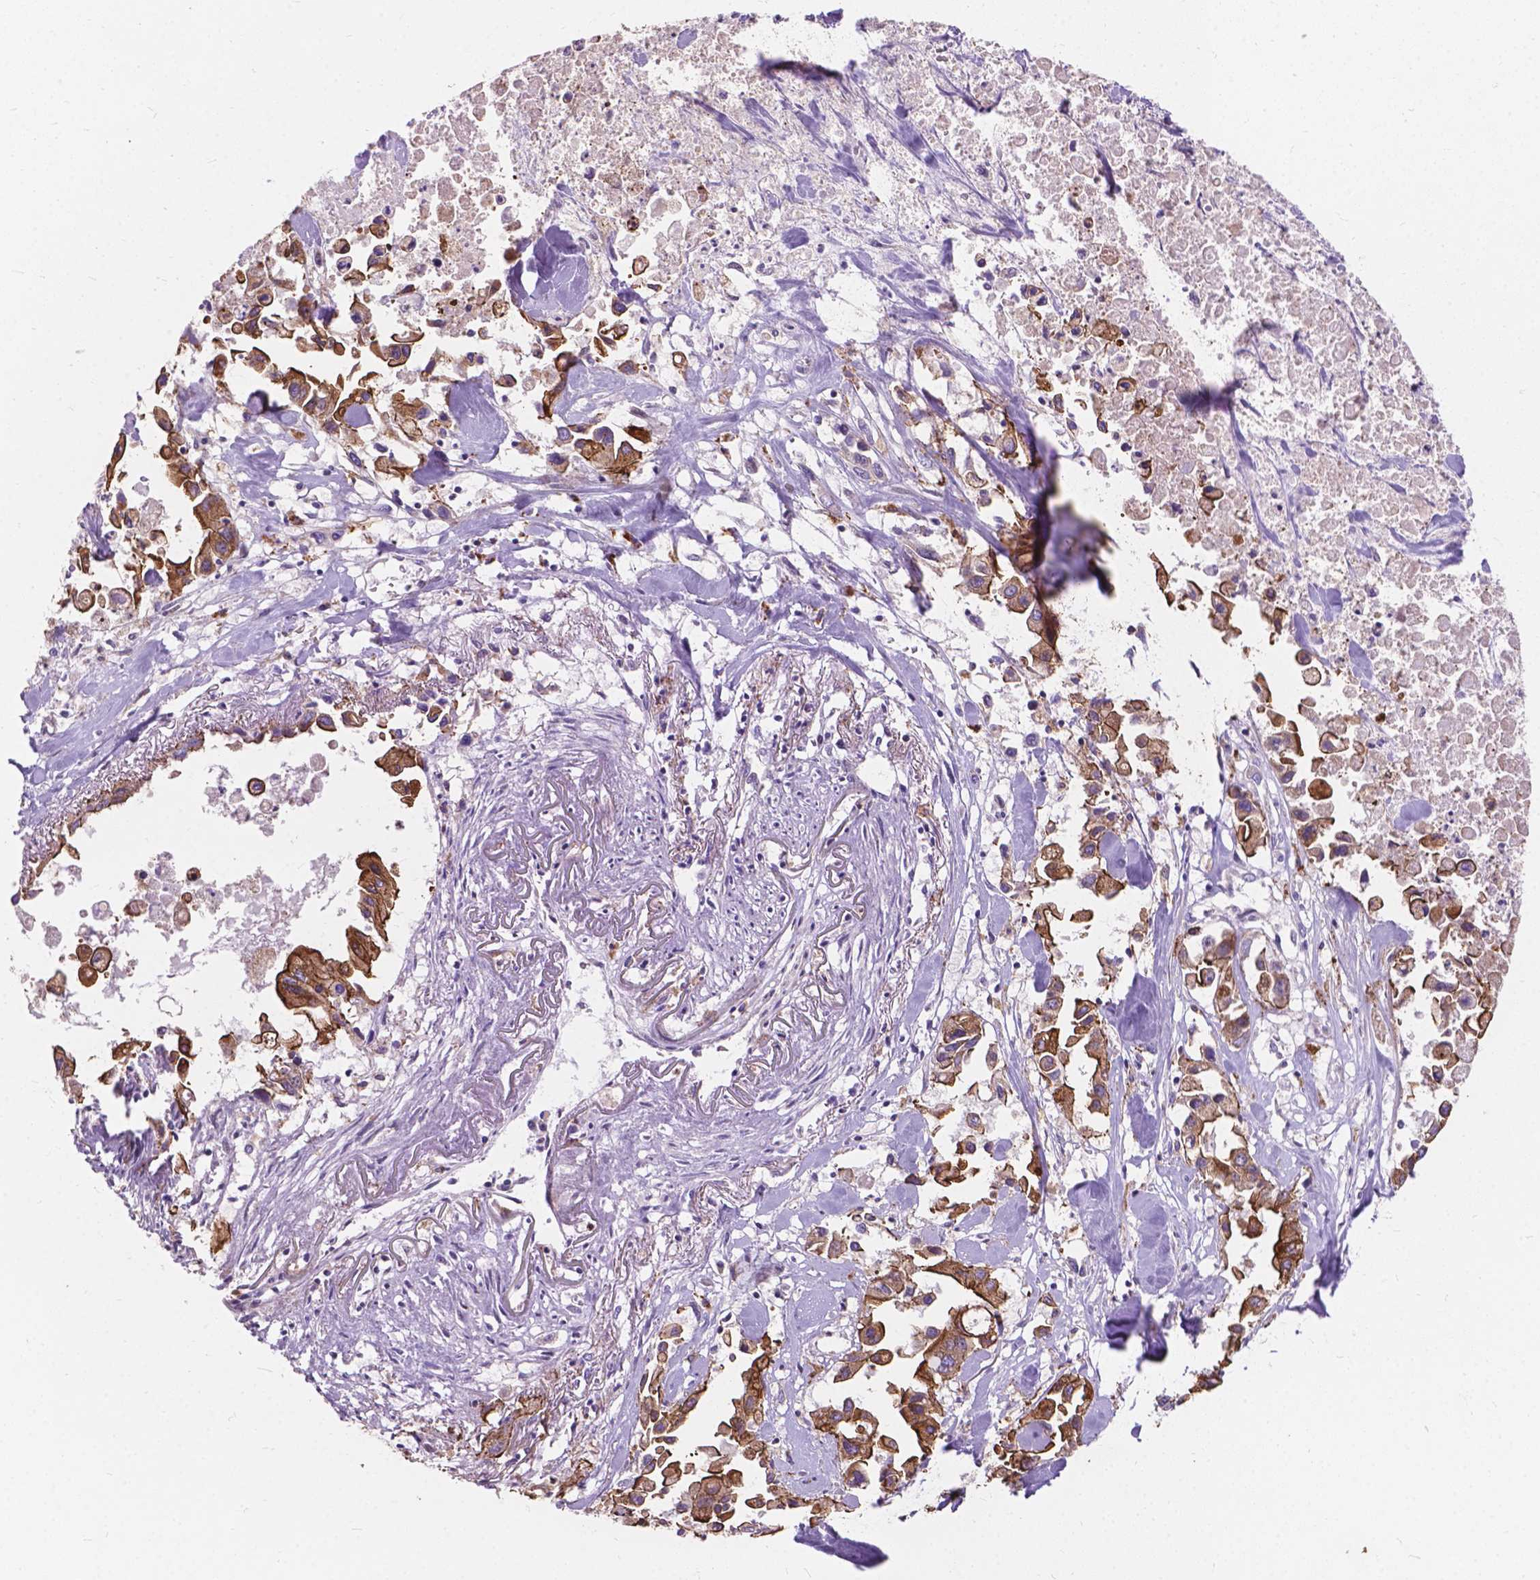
{"staining": {"intensity": "moderate", "quantity": "<25%", "location": "cytoplasmic/membranous"}, "tissue": "pancreatic cancer", "cell_type": "Tumor cells", "image_type": "cancer", "snomed": [{"axis": "morphology", "description": "Adenocarcinoma, NOS"}, {"axis": "topography", "description": "Pancreas"}], "caption": "Immunohistochemistry histopathology image of pancreatic cancer (adenocarcinoma) stained for a protein (brown), which shows low levels of moderate cytoplasmic/membranous expression in about <25% of tumor cells.", "gene": "MYH14", "patient": {"sex": "female", "age": 83}}